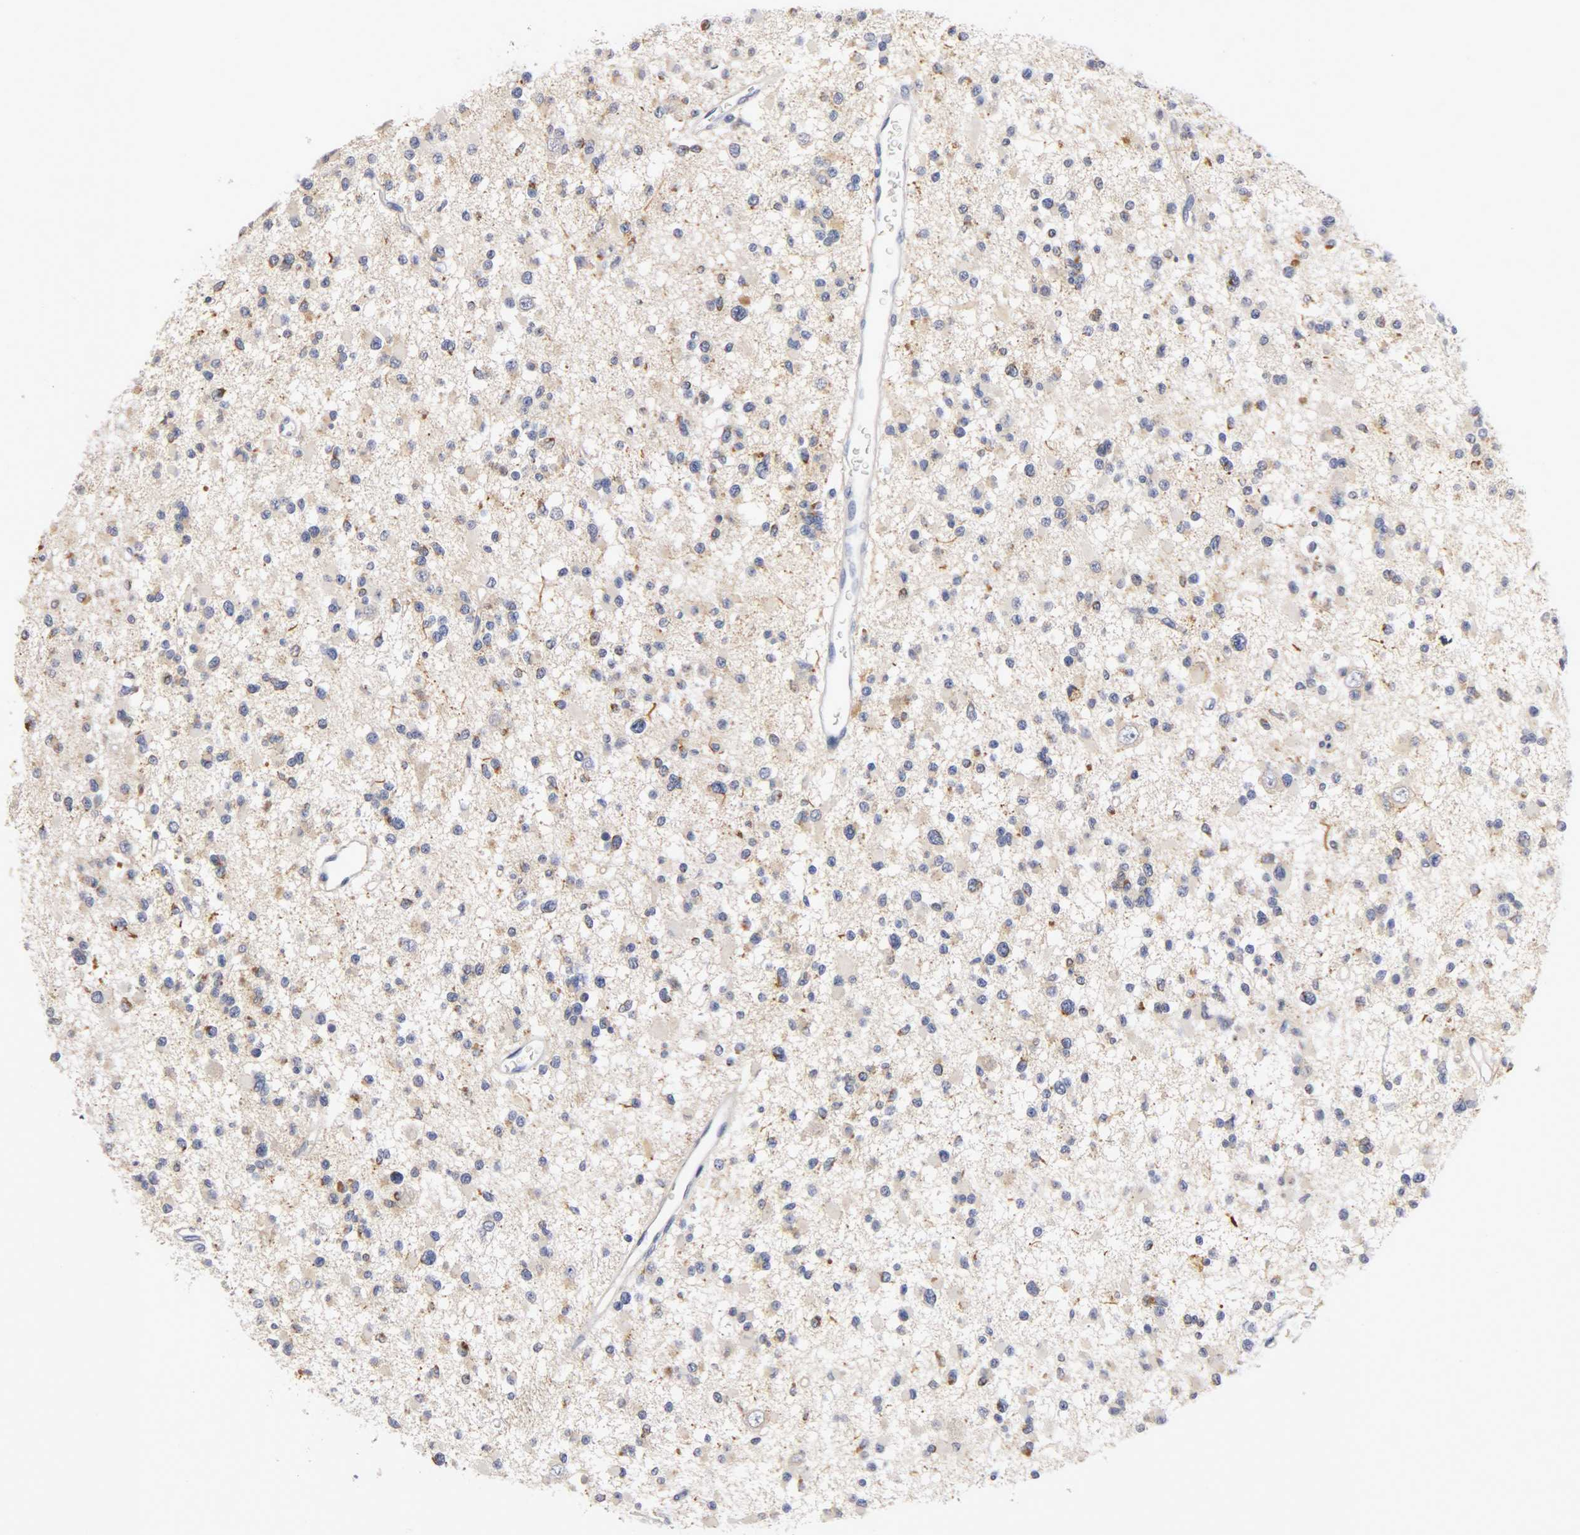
{"staining": {"intensity": "negative", "quantity": "none", "location": "none"}, "tissue": "glioma", "cell_type": "Tumor cells", "image_type": "cancer", "snomed": [{"axis": "morphology", "description": "Glioma, malignant, Low grade"}, {"axis": "topography", "description": "Brain"}], "caption": "Immunohistochemistry (IHC) histopathology image of neoplastic tissue: glioma stained with DAB displays no significant protein positivity in tumor cells.", "gene": "PCSK6", "patient": {"sex": "female", "age": 22}}